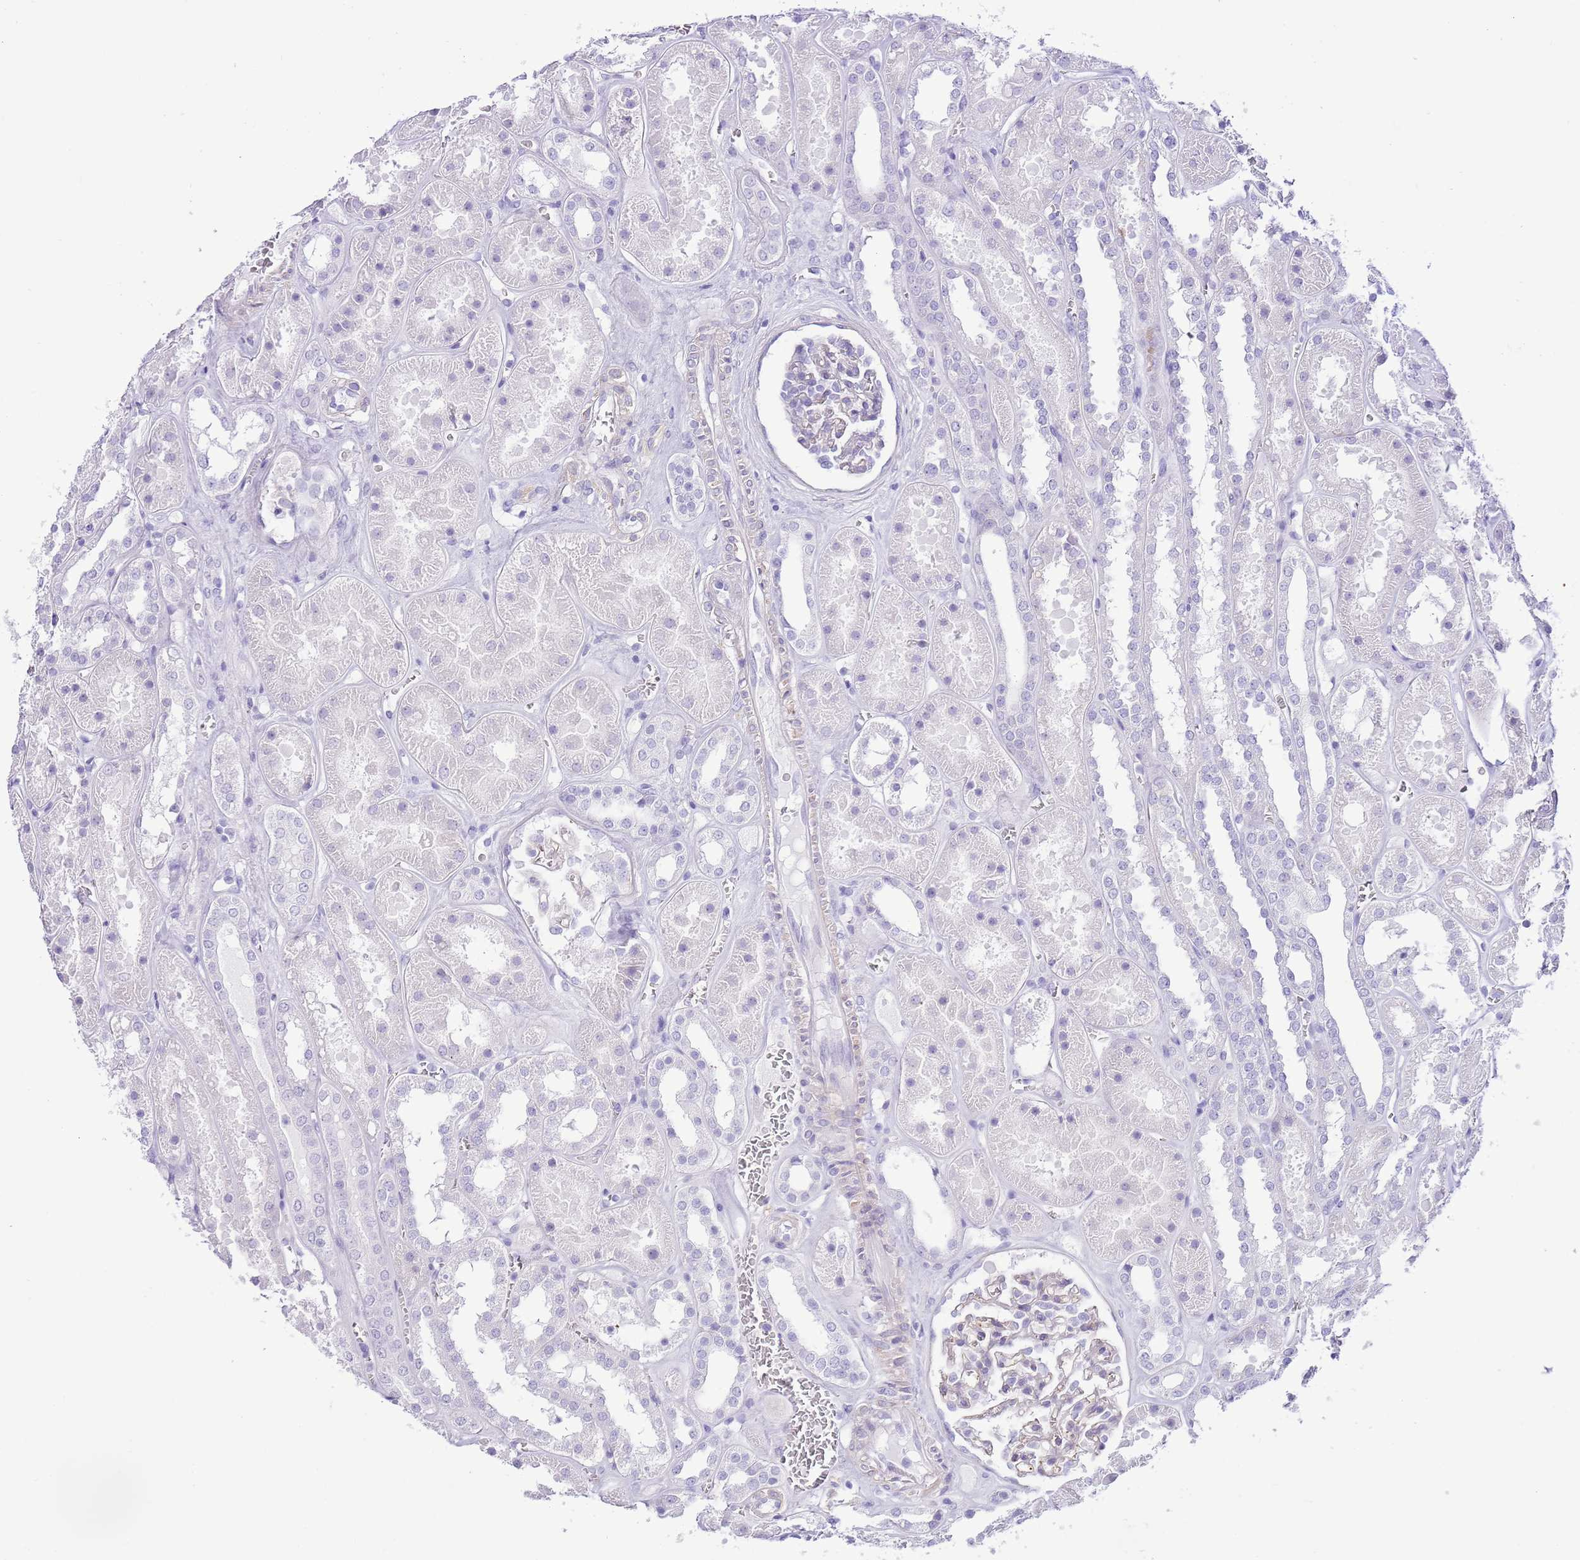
{"staining": {"intensity": "negative", "quantity": "none", "location": "none"}, "tissue": "kidney", "cell_type": "Cells in glomeruli", "image_type": "normal", "snomed": [{"axis": "morphology", "description": "Normal tissue, NOS"}, {"axis": "topography", "description": "Kidney"}], "caption": "Human kidney stained for a protein using immunohistochemistry displays no expression in cells in glomeruli.", "gene": "ZC4H2", "patient": {"sex": "female", "age": 41}}